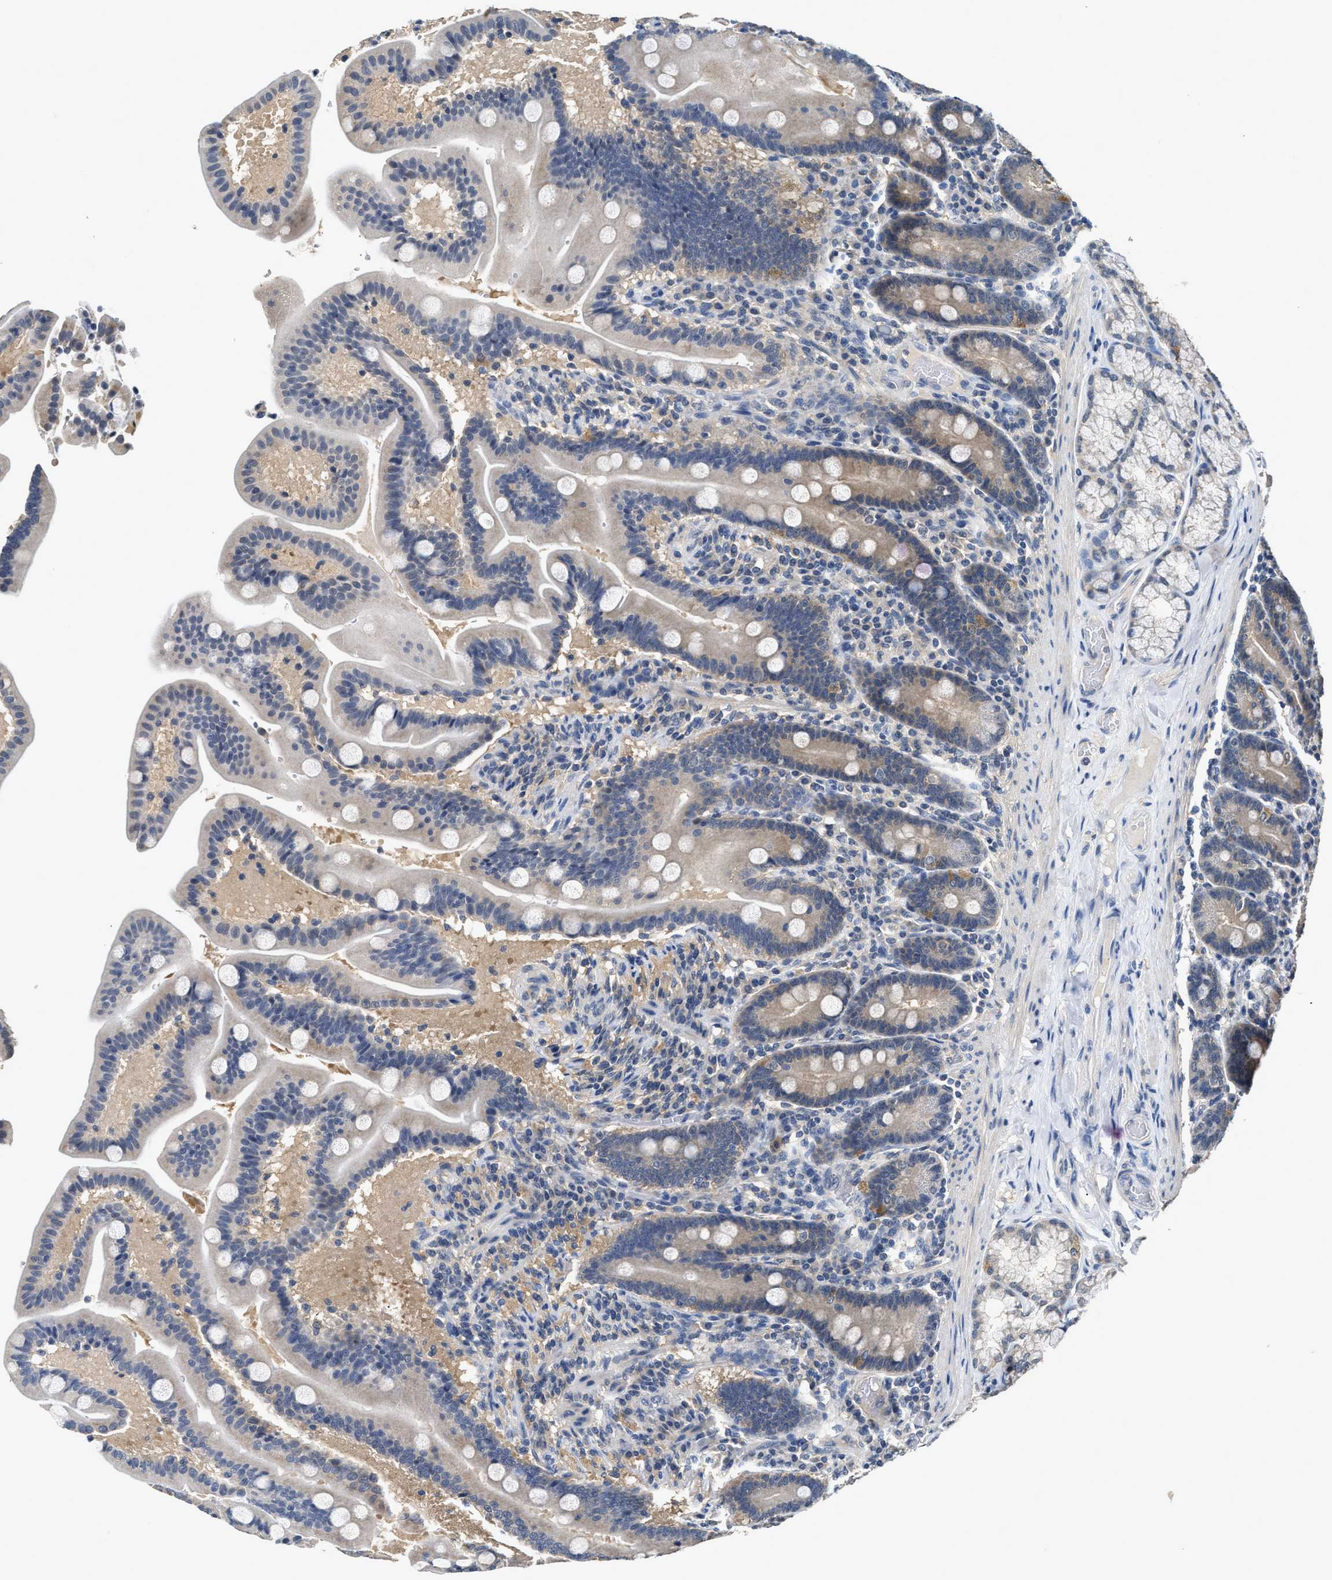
{"staining": {"intensity": "negative", "quantity": "none", "location": "none"}, "tissue": "duodenum", "cell_type": "Glandular cells", "image_type": "normal", "snomed": [{"axis": "morphology", "description": "Normal tissue, NOS"}, {"axis": "topography", "description": "Duodenum"}], "caption": "A photomicrograph of human duodenum is negative for staining in glandular cells.", "gene": "INHA", "patient": {"sex": "male", "age": 54}}